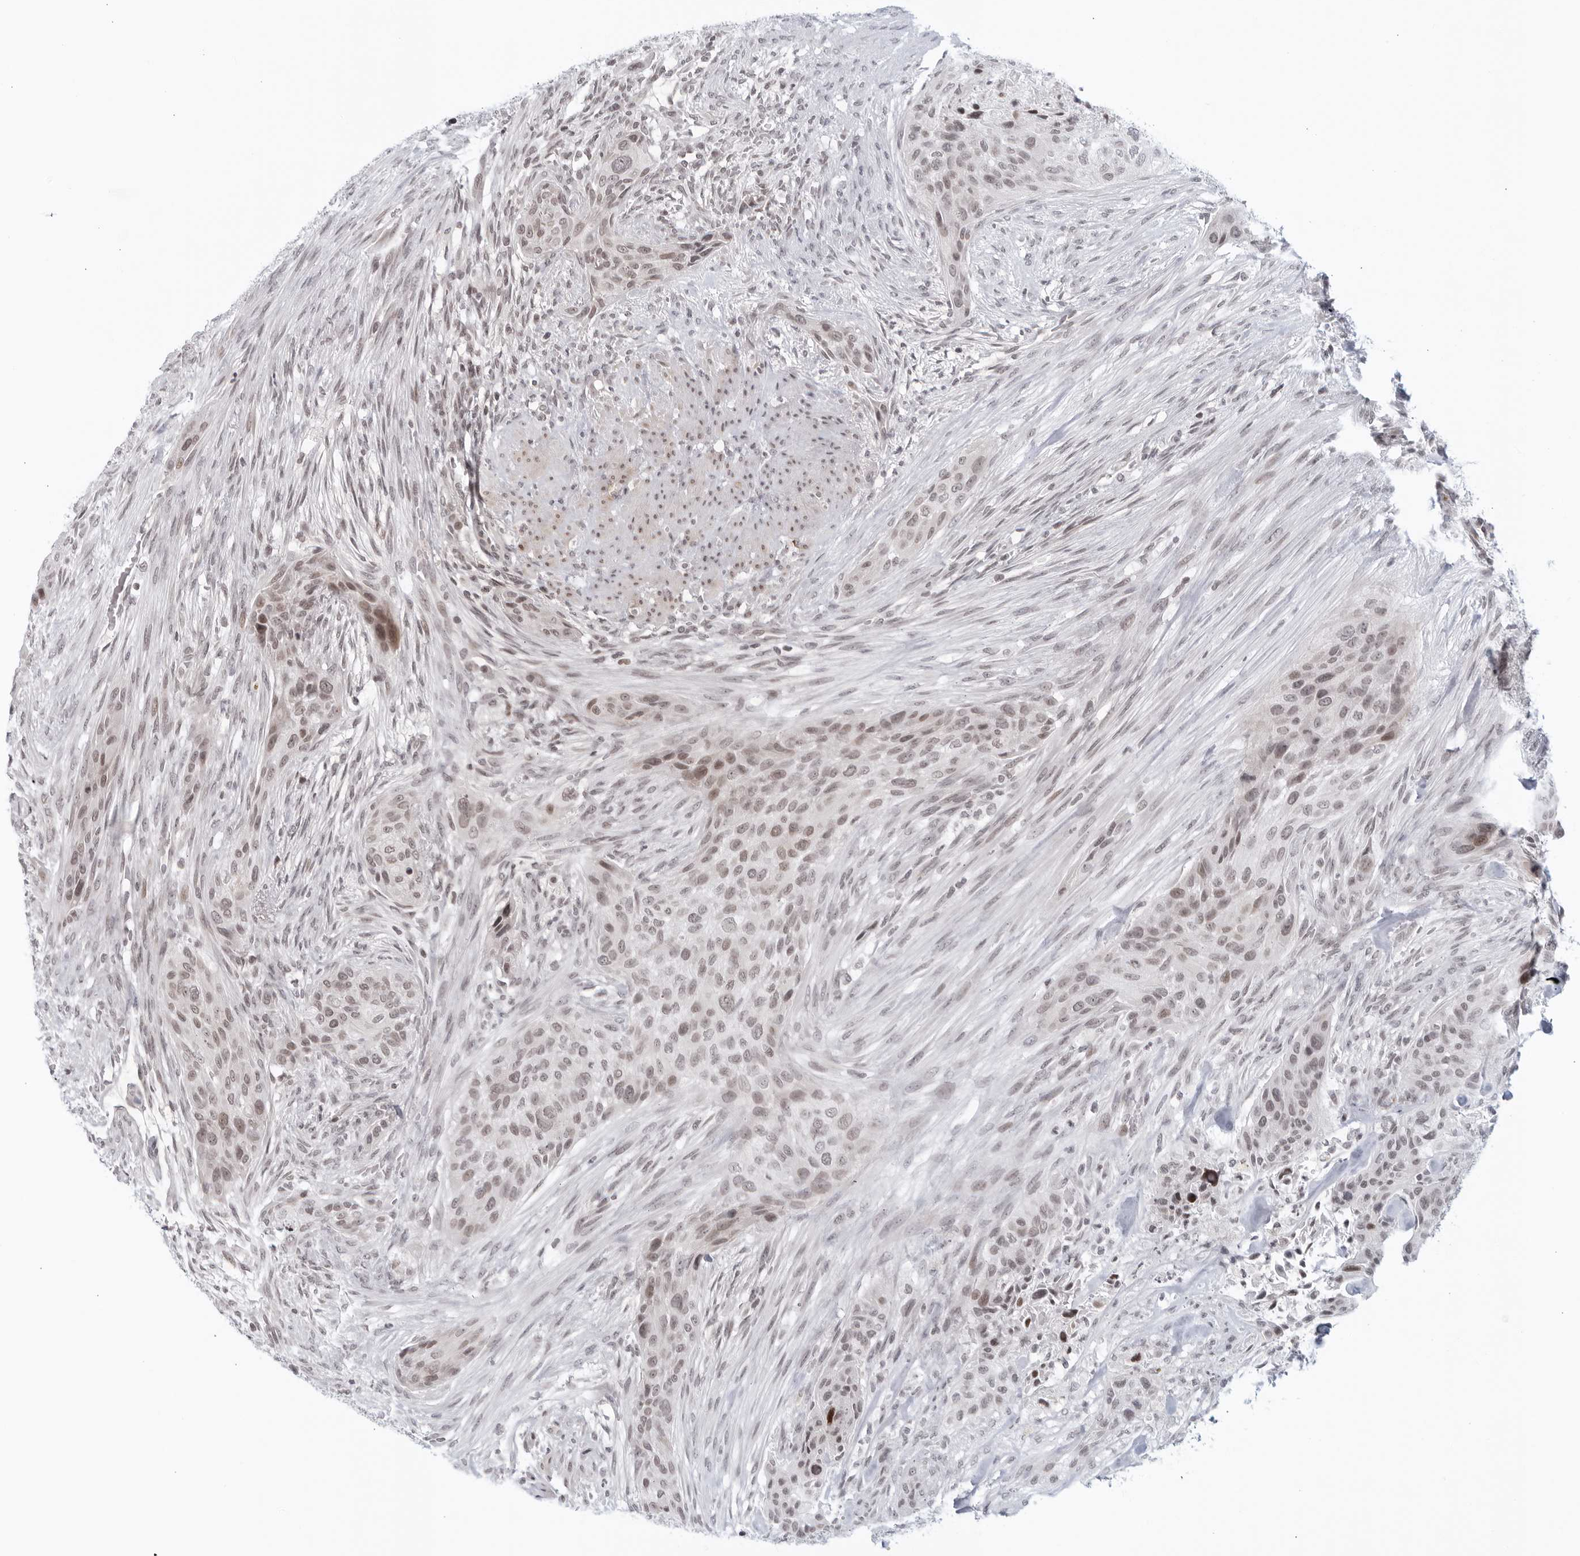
{"staining": {"intensity": "weak", "quantity": "<25%", "location": "cytoplasmic/membranous,nuclear"}, "tissue": "urothelial cancer", "cell_type": "Tumor cells", "image_type": "cancer", "snomed": [{"axis": "morphology", "description": "Urothelial carcinoma, High grade"}, {"axis": "topography", "description": "Urinary bladder"}], "caption": "This is an immunohistochemistry (IHC) histopathology image of human urothelial cancer. There is no positivity in tumor cells.", "gene": "RAB11FIP3", "patient": {"sex": "male", "age": 35}}